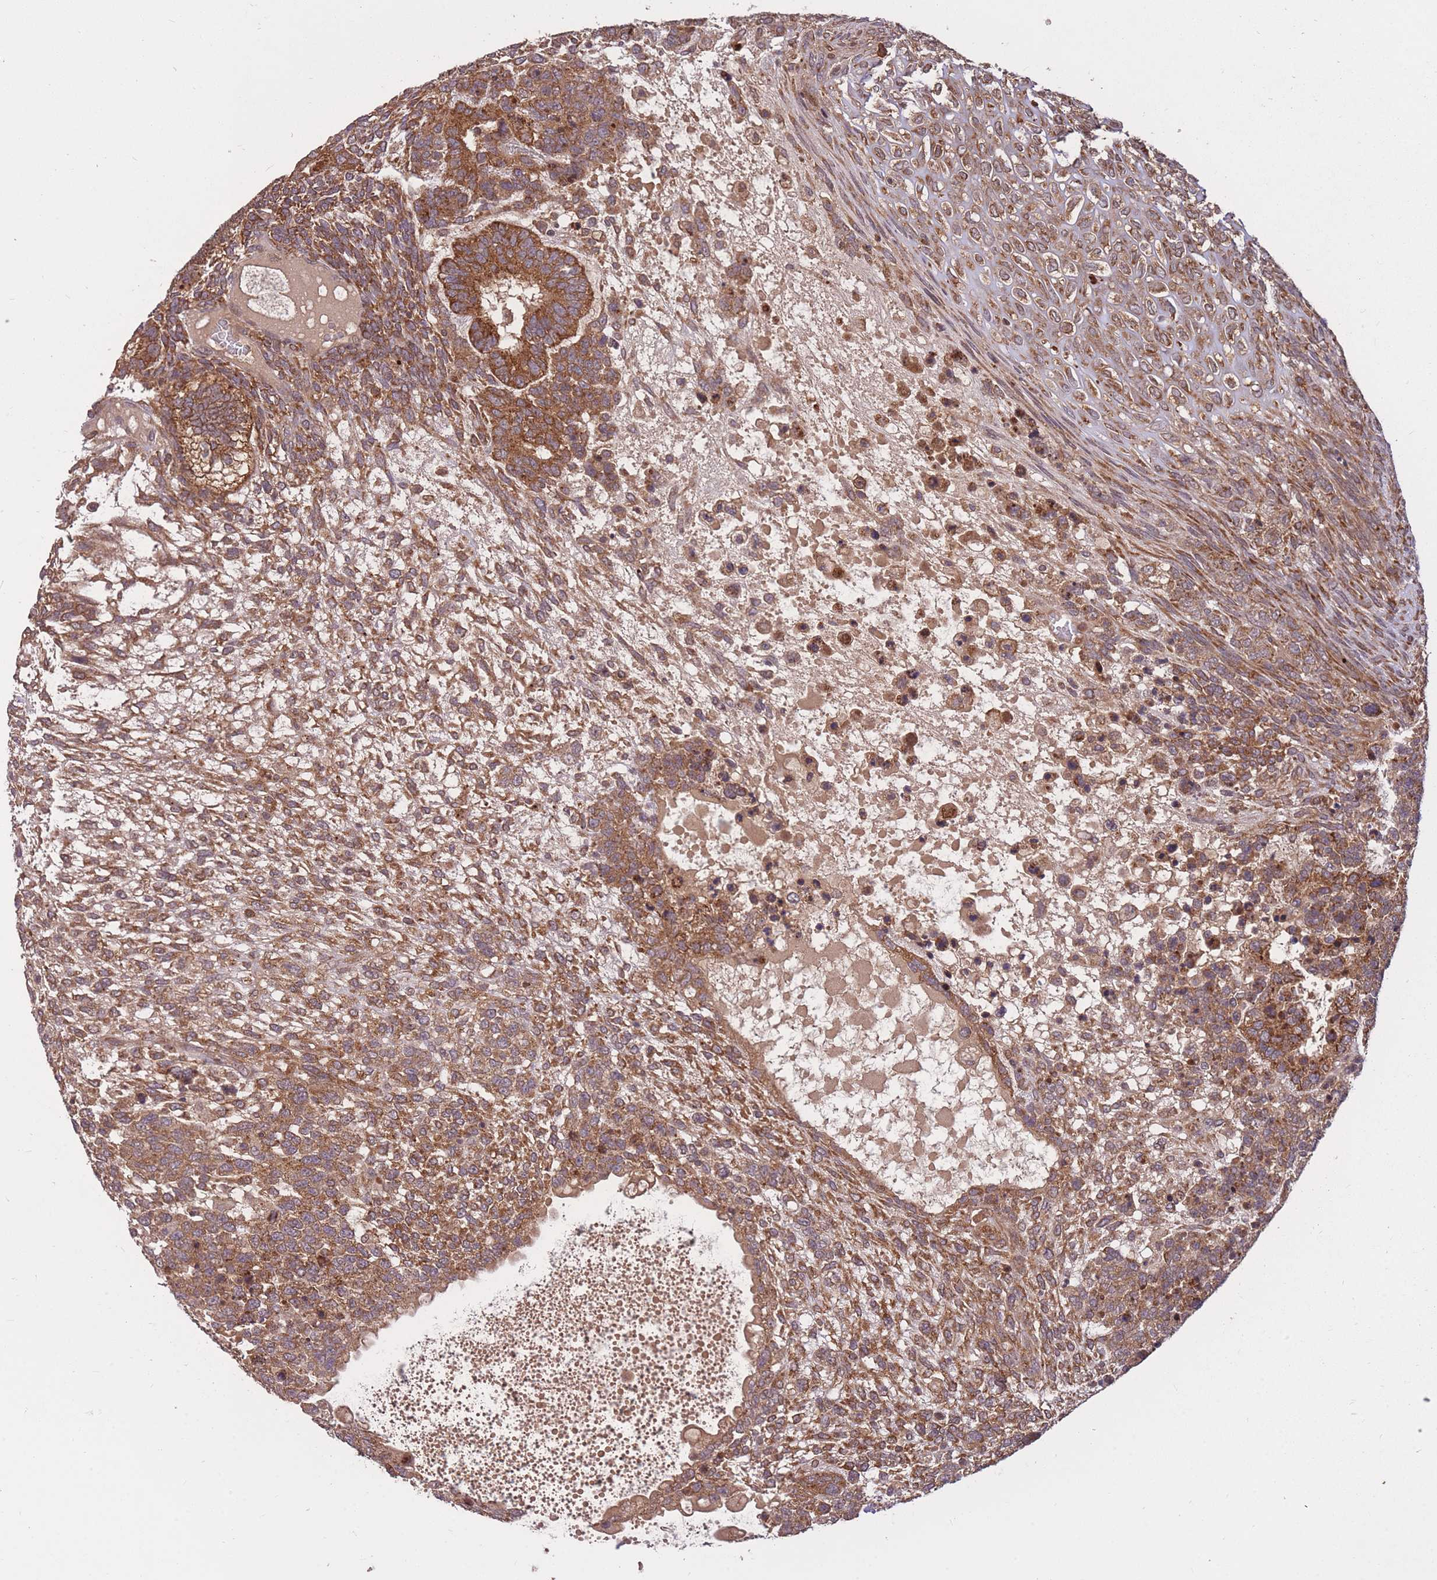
{"staining": {"intensity": "strong", "quantity": ">75%", "location": "cytoplasmic/membranous"}, "tissue": "testis cancer", "cell_type": "Tumor cells", "image_type": "cancer", "snomed": [{"axis": "morphology", "description": "Carcinoma, Embryonal, NOS"}, {"axis": "topography", "description": "Testis"}], "caption": "A micrograph showing strong cytoplasmic/membranous positivity in about >75% of tumor cells in embryonal carcinoma (testis), as visualized by brown immunohistochemical staining.", "gene": "IGF2BP2", "patient": {"sex": "male", "age": 23}}